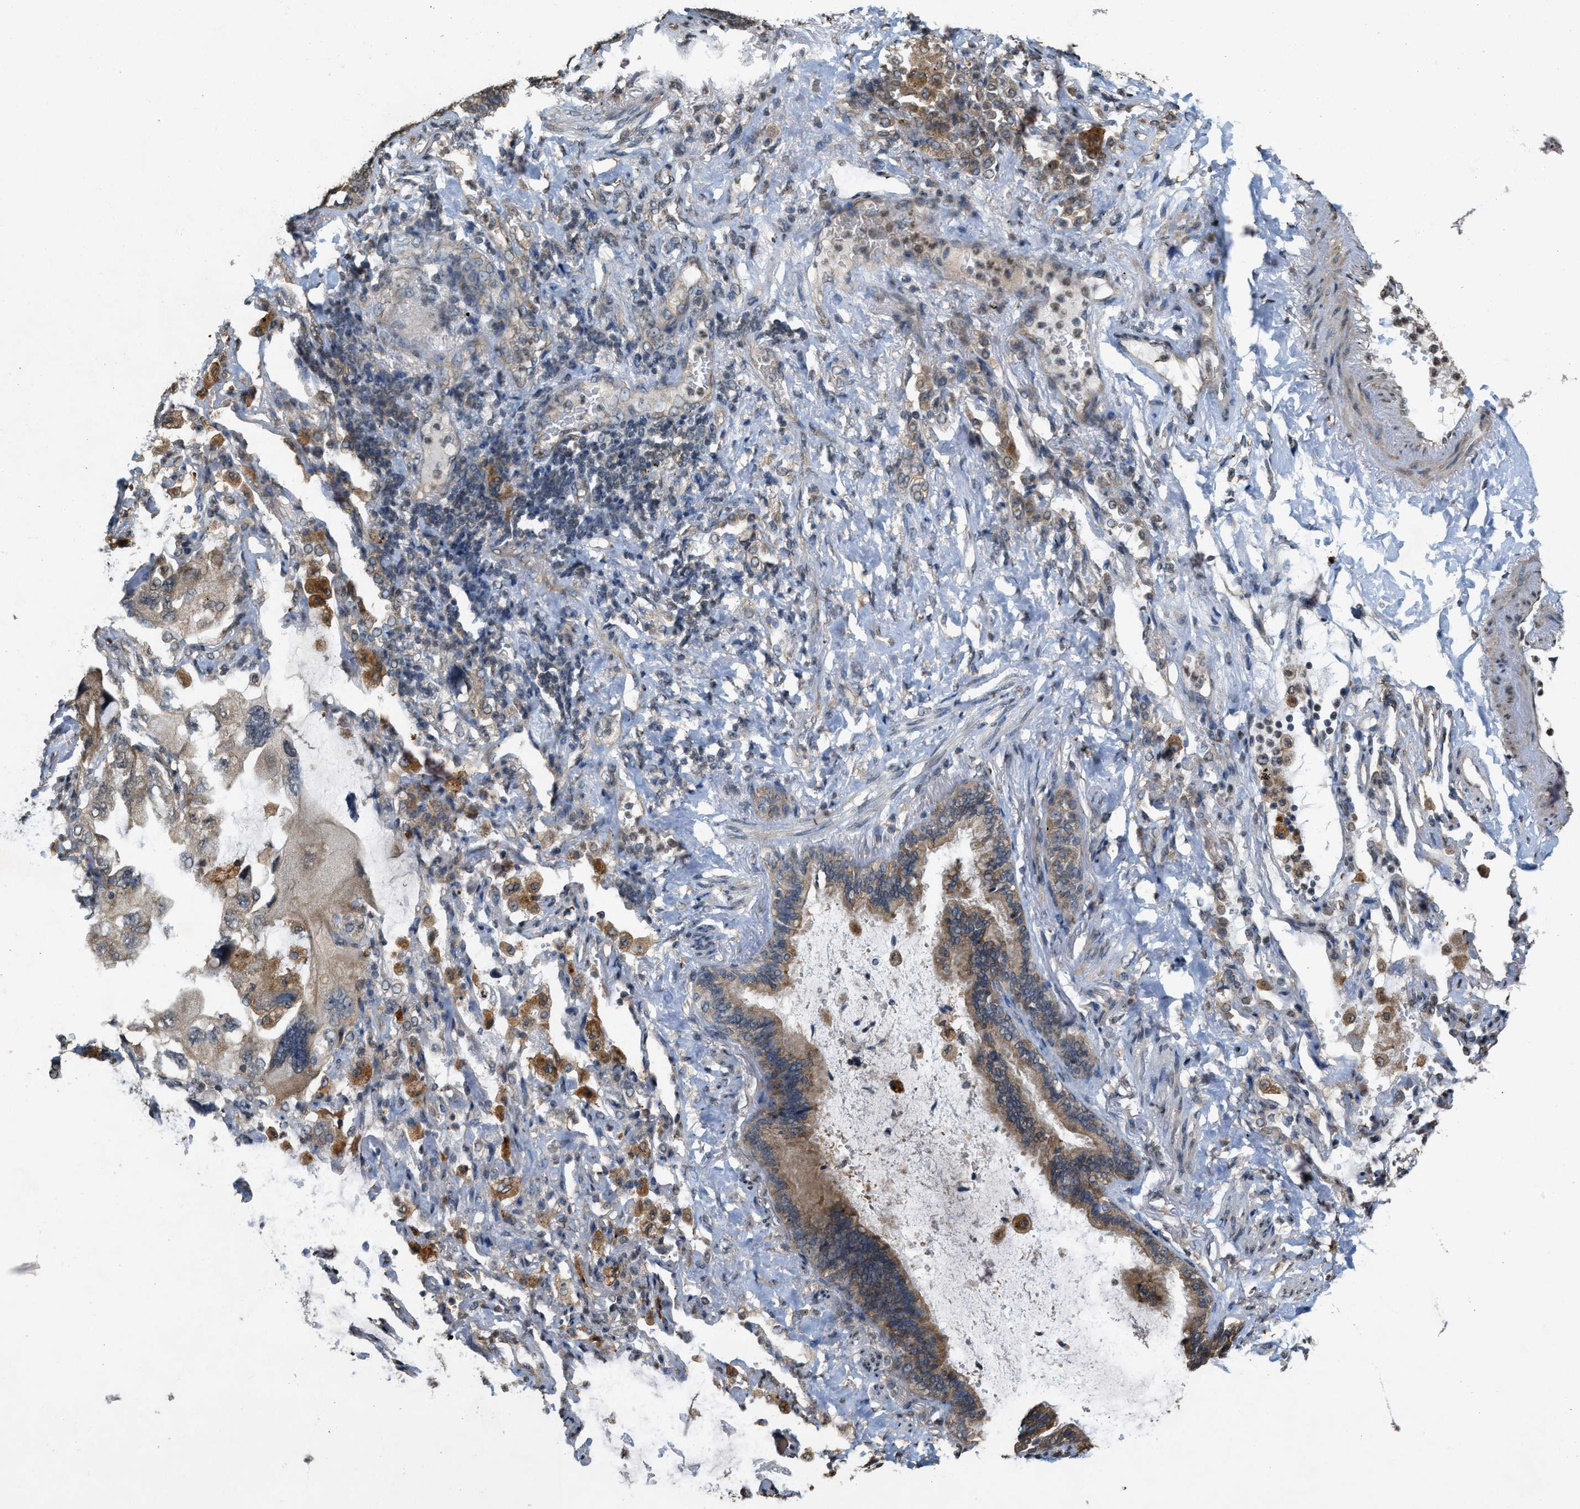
{"staining": {"intensity": "weak", "quantity": "25%-75%", "location": "cytoplasmic/membranous"}, "tissue": "lung cancer", "cell_type": "Tumor cells", "image_type": "cancer", "snomed": [{"axis": "morphology", "description": "Squamous cell carcinoma, NOS"}, {"axis": "topography", "description": "Lung"}], "caption": "The micrograph demonstrates staining of lung cancer (squamous cell carcinoma), revealing weak cytoplasmic/membranous protein expression (brown color) within tumor cells. (Stains: DAB (3,3'-diaminobenzidine) in brown, nuclei in blue, Microscopy: brightfield microscopy at high magnification).", "gene": "KIF21A", "patient": {"sex": "female", "age": 73}}